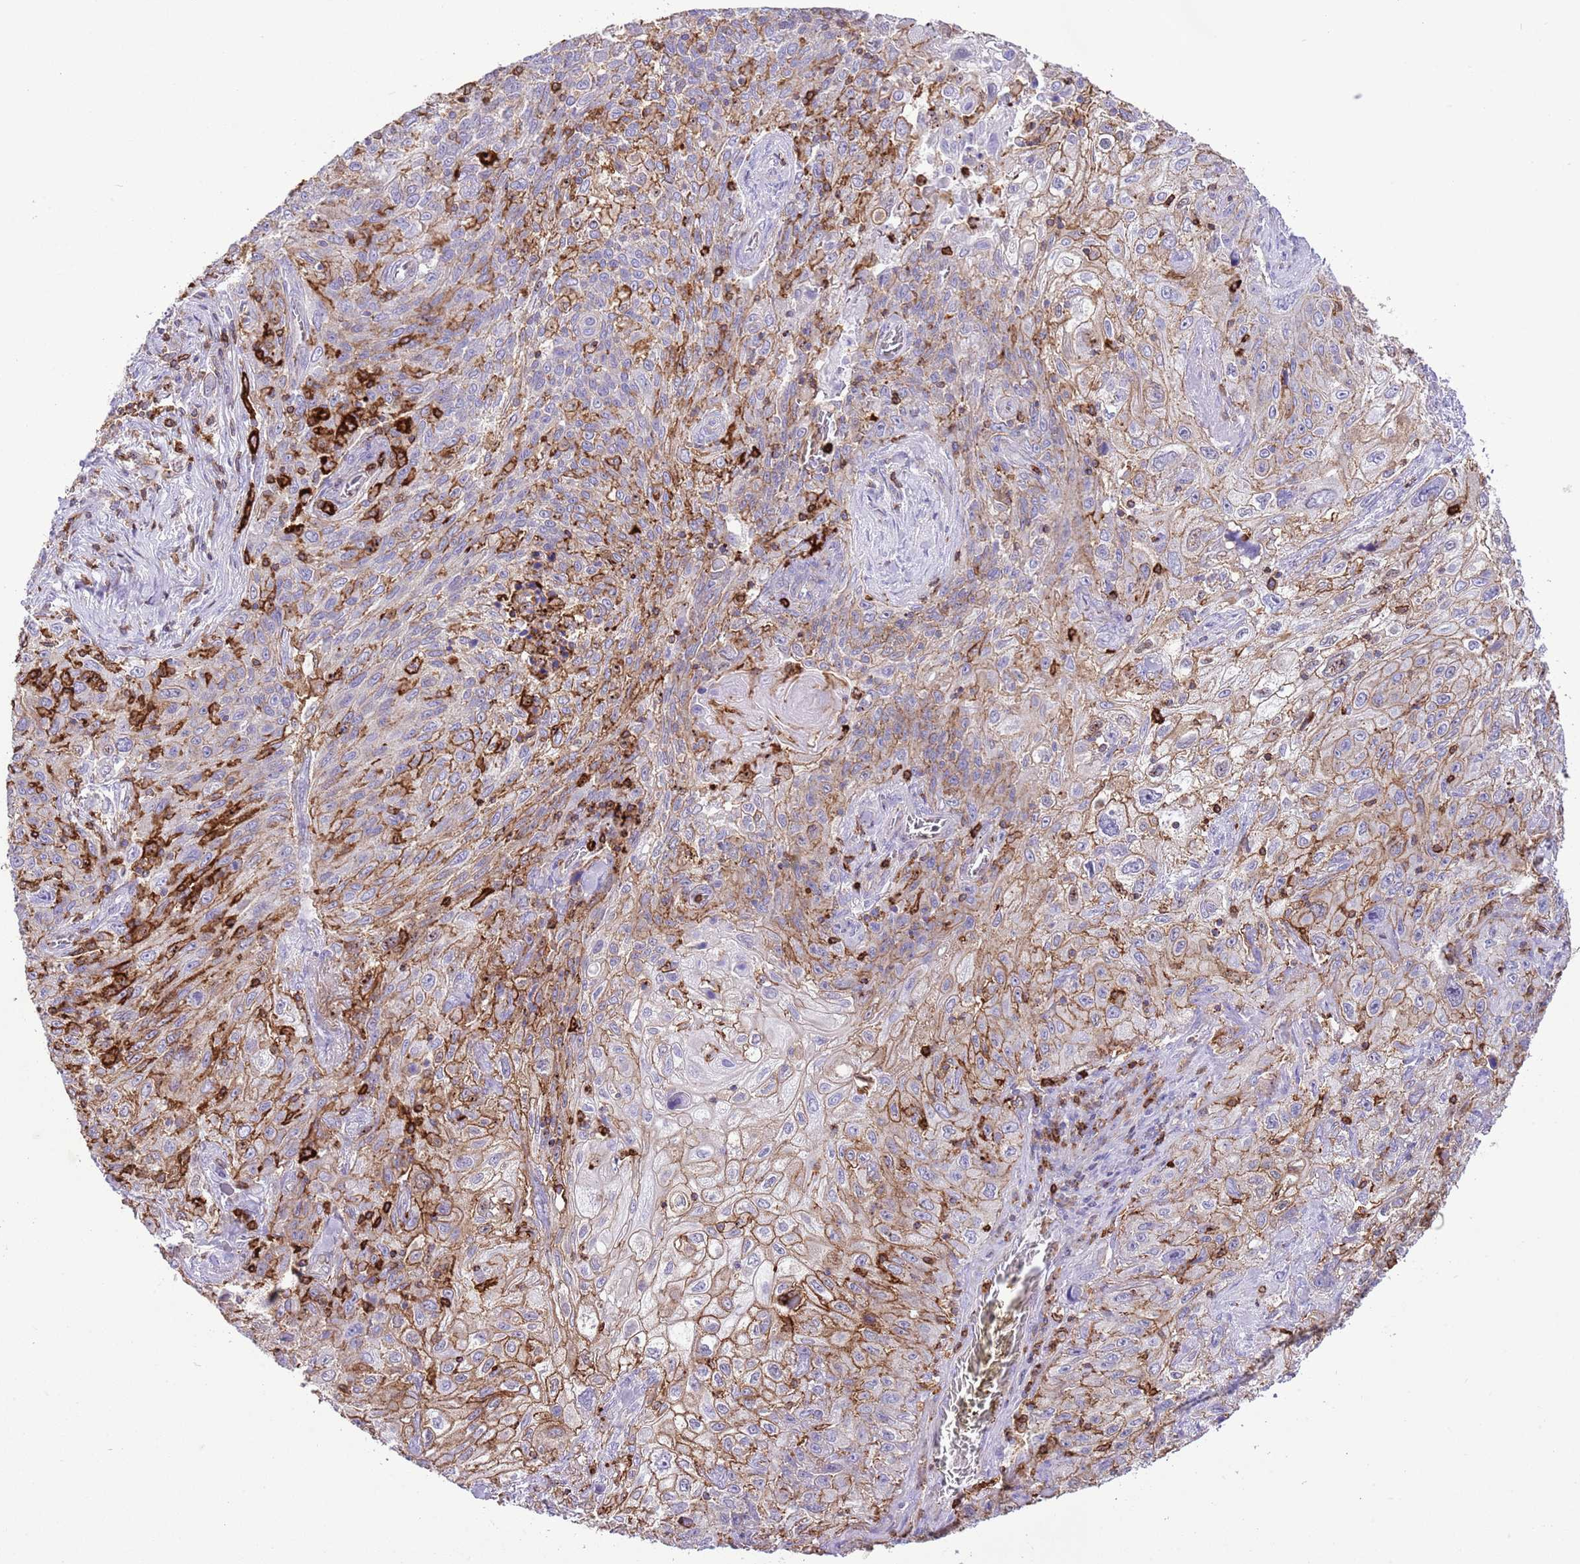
{"staining": {"intensity": "moderate", "quantity": "25%-75%", "location": "cytoplasmic/membranous"}, "tissue": "lung cancer", "cell_type": "Tumor cells", "image_type": "cancer", "snomed": [{"axis": "morphology", "description": "Squamous cell carcinoma, NOS"}, {"axis": "topography", "description": "Lung"}], "caption": "Moderate cytoplasmic/membranous positivity for a protein is appreciated in approximately 25%-75% of tumor cells of lung cancer (squamous cell carcinoma) using immunohistochemistry.", "gene": "EFHD2", "patient": {"sex": "female", "age": 69}}